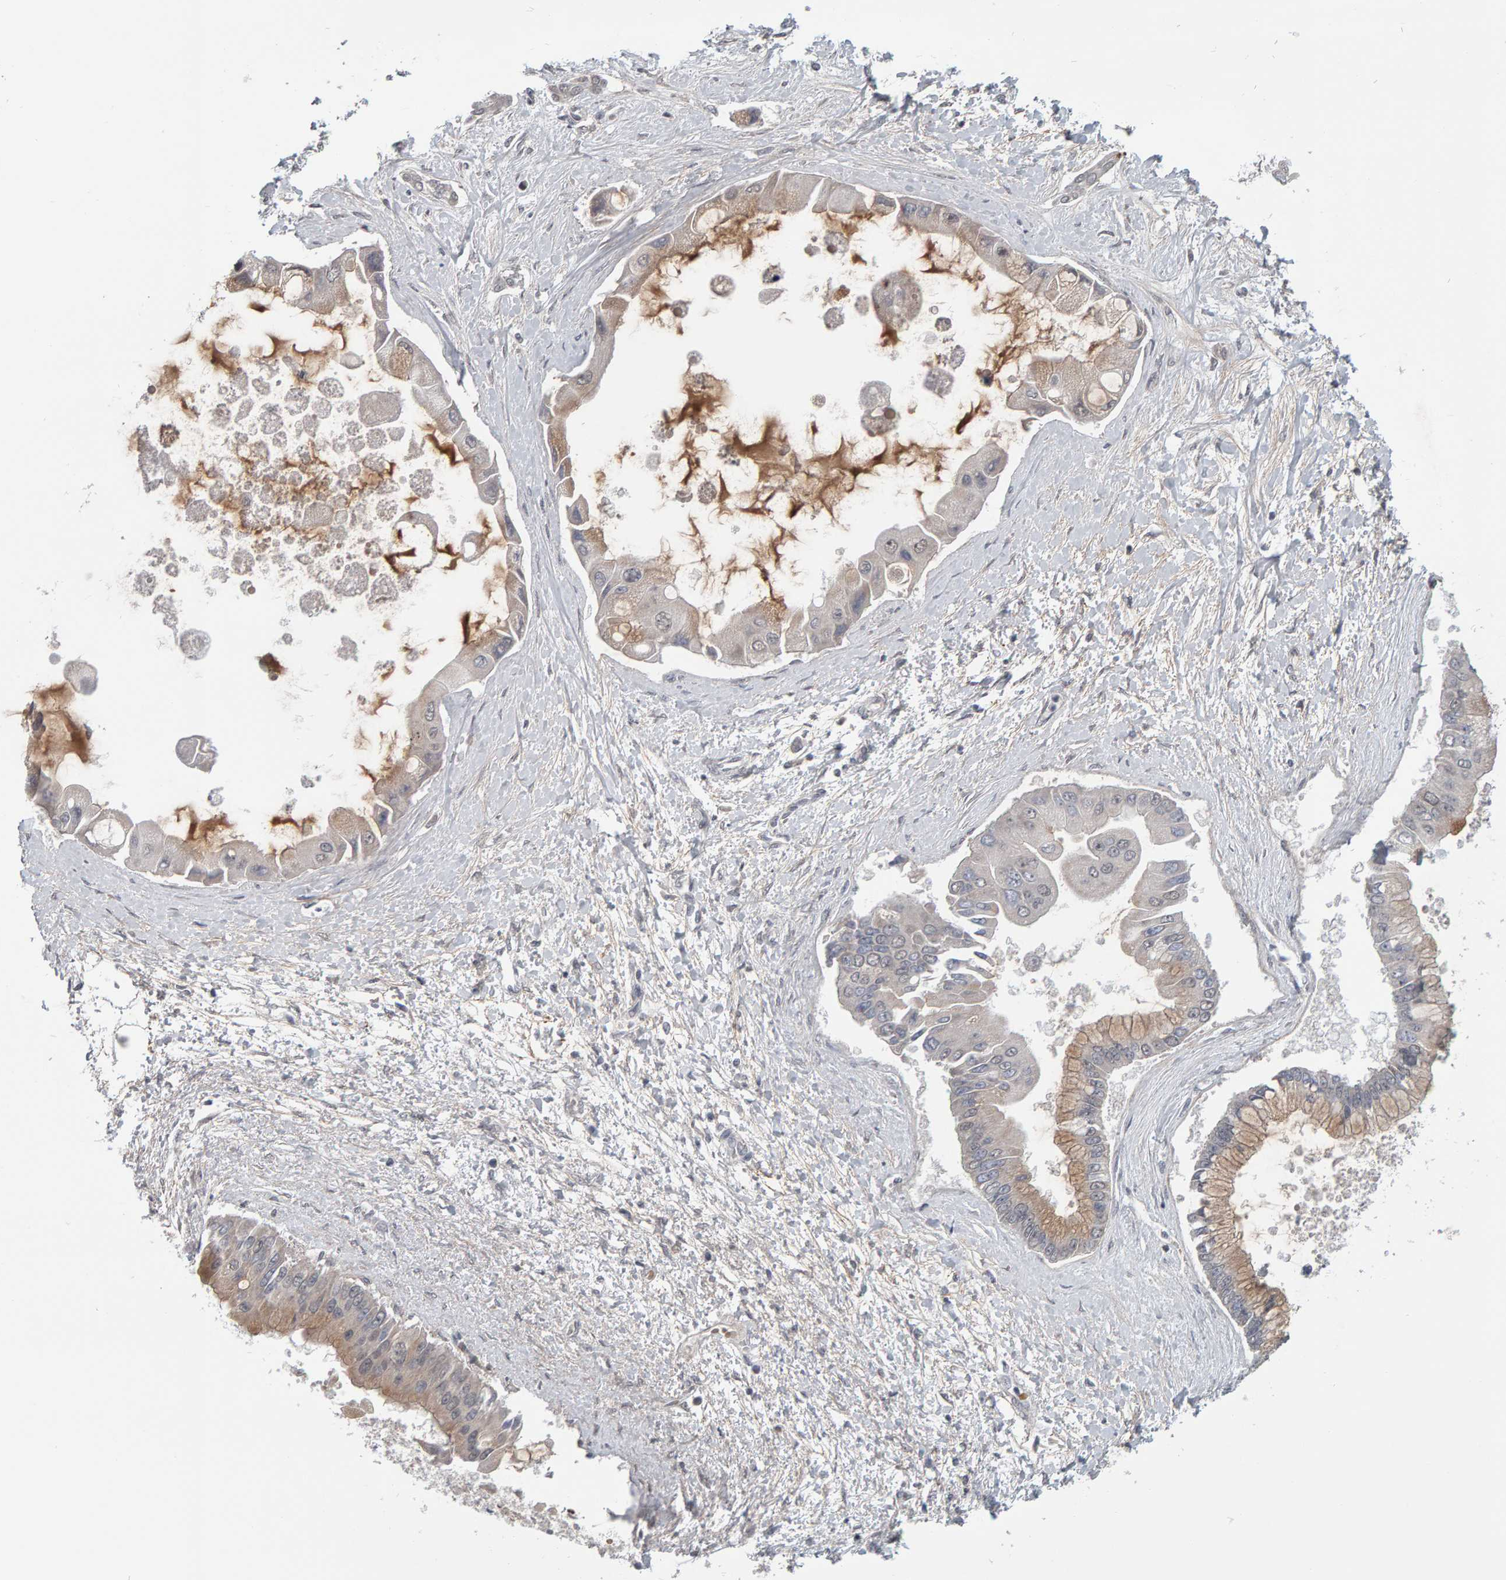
{"staining": {"intensity": "weak", "quantity": "<25%", "location": "cytoplasmic/membranous"}, "tissue": "liver cancer", "cell_type": "Tumor cells", "image_type": "cancer", "snomed": [{"axis": "morphology", "description": "Cholangiocarcinoma"}, {"axis": "topography", "description": "Liver"}], "caption": "Liver cancer (cholangiocarcinoma) stained for a protein using immunohistochemistry (IHC) shows no positivity tumor cells.", "gene": "DAP3", "patient": {"sex": "male", "age": 50}}